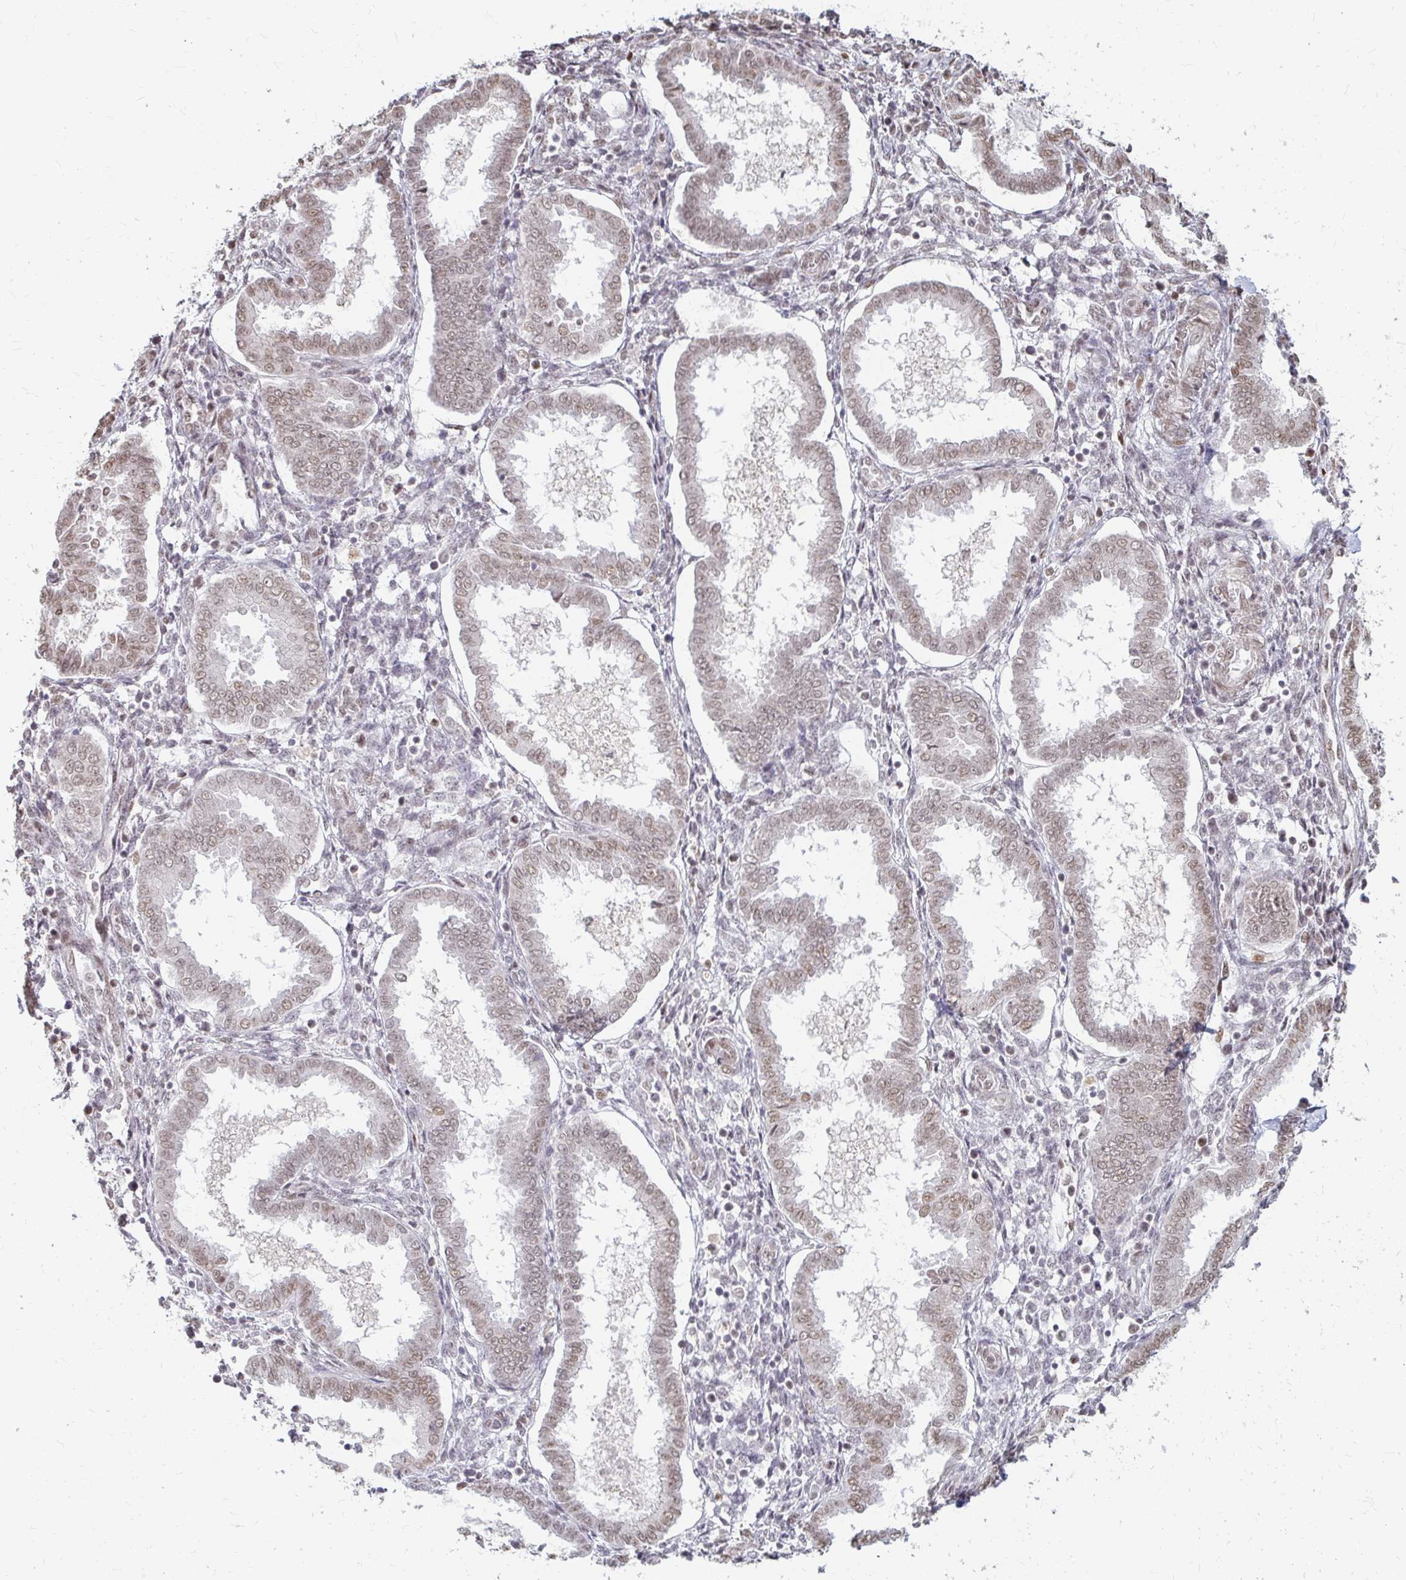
{"staining": {"intensity": "moderate", "quantity": "25%-75%", "location": "nuclear"}, "tissue": "endometrium", "cell_type": "Cells in endometrial stroma", "image_type": "normal", "snomed": [{"axis": "morphology", "description": "Normal tissue, NOS"}, {"axis": "topography", "description": "Endometrium"}], "caption": "This image demonstrates IHC staining of normal human endometrium, with medium moderate nuclear staining in approximately 25%-75% of cells in endometrial stroma.", "gene": "HNRNPU", "patient": {"sex": "female", "age": 24}}